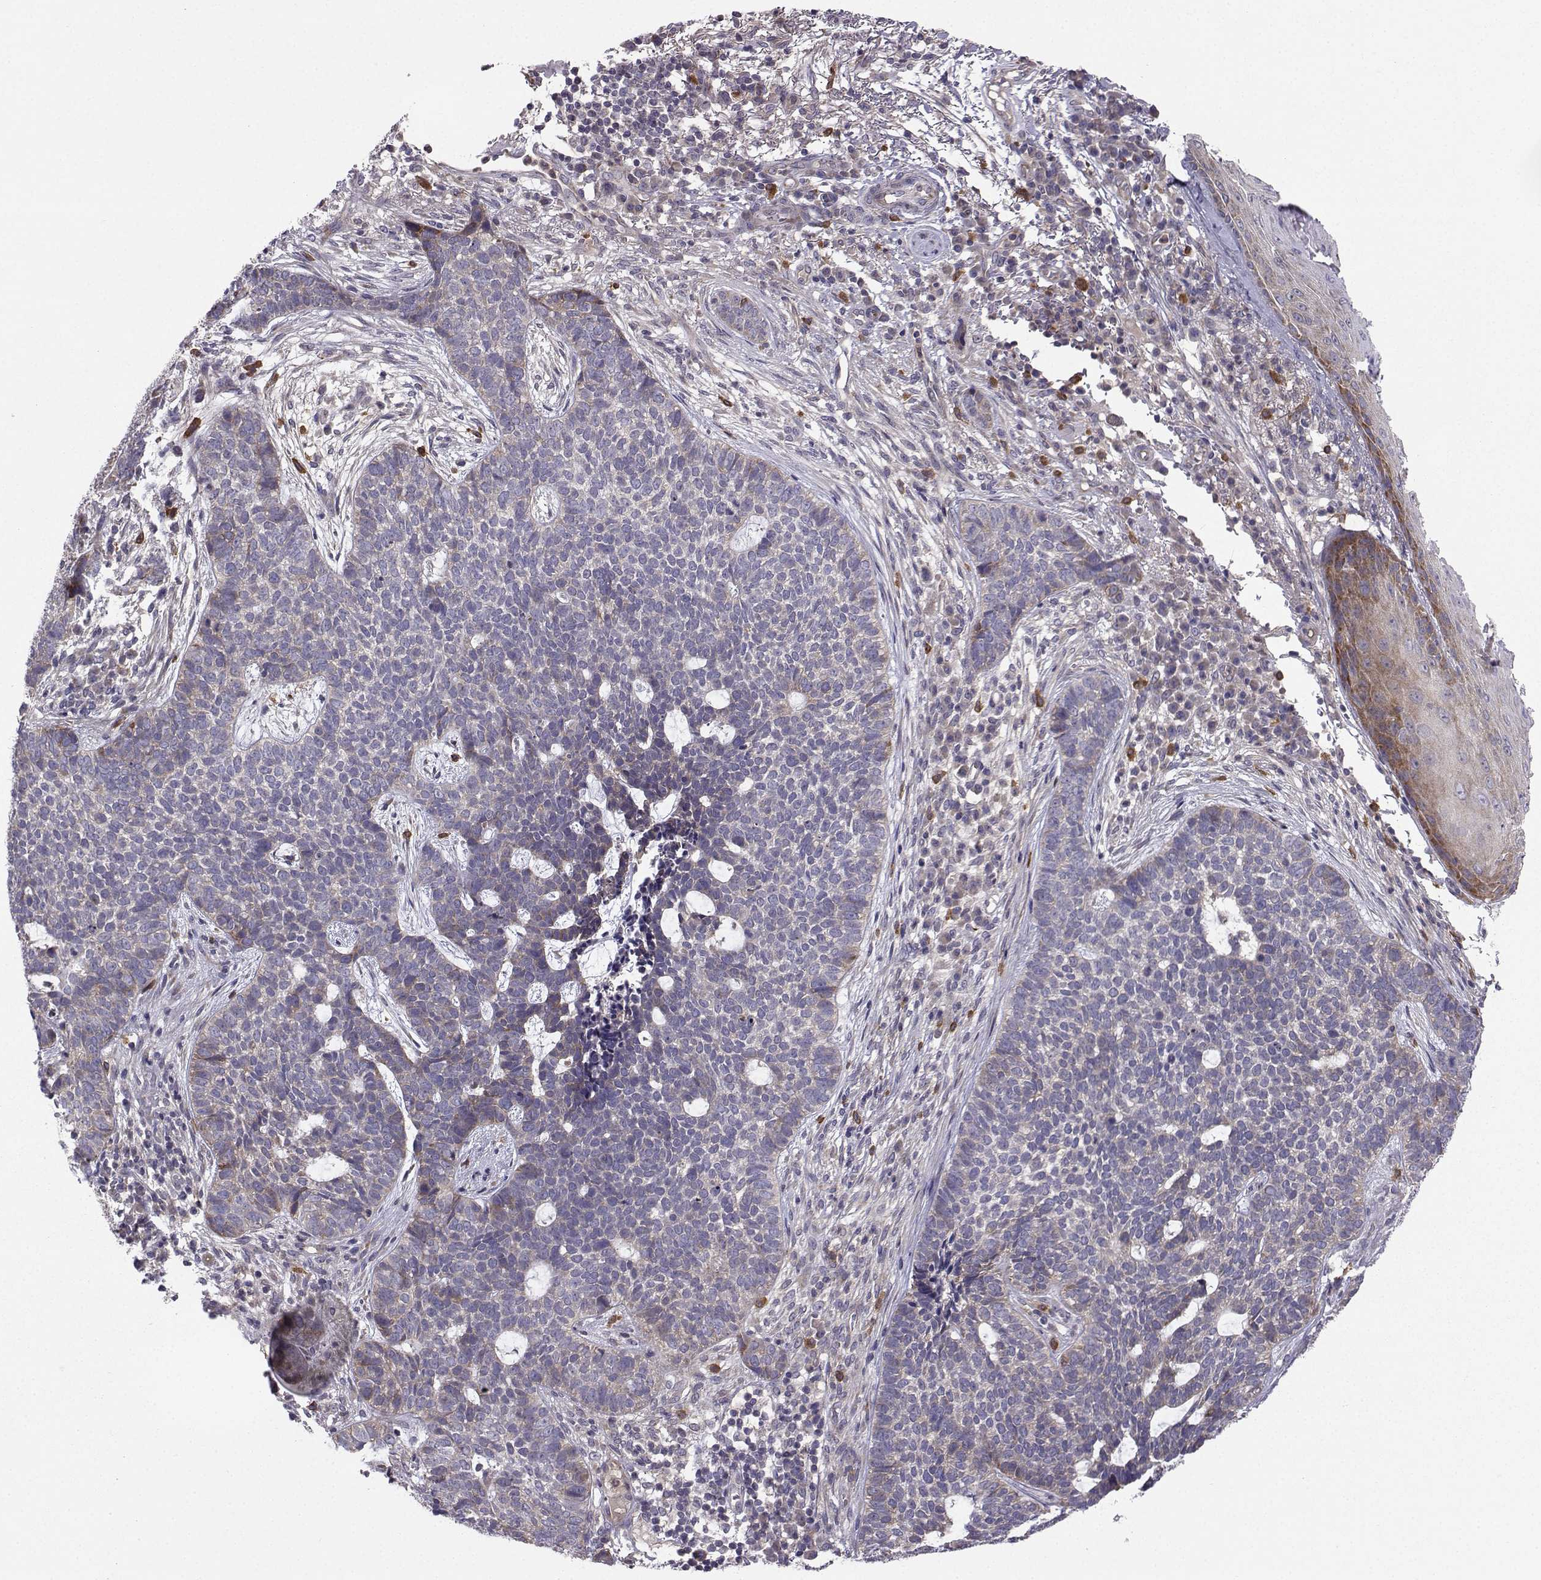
{"staining": {"intensity": "moderate", "quantity": "<25%", "location": "cytoplasmic/membranous"}, "tissue": "skin cancer", "cell_type": "Tumor cells", "image_type": "cancer", "snomed": [{"axis": "morphology", "description": "Basal cell carcinoma"}, {"axis": "topography", "description": "Skin"}], "caption": "A brown stain highlights moderate cytoplasmic/membranous staining of a protein in skin cancer (basal cell carcinoma) tumor cells.", "gene": "STXBP5", "patient": {"sex": "female", "age": 69}}